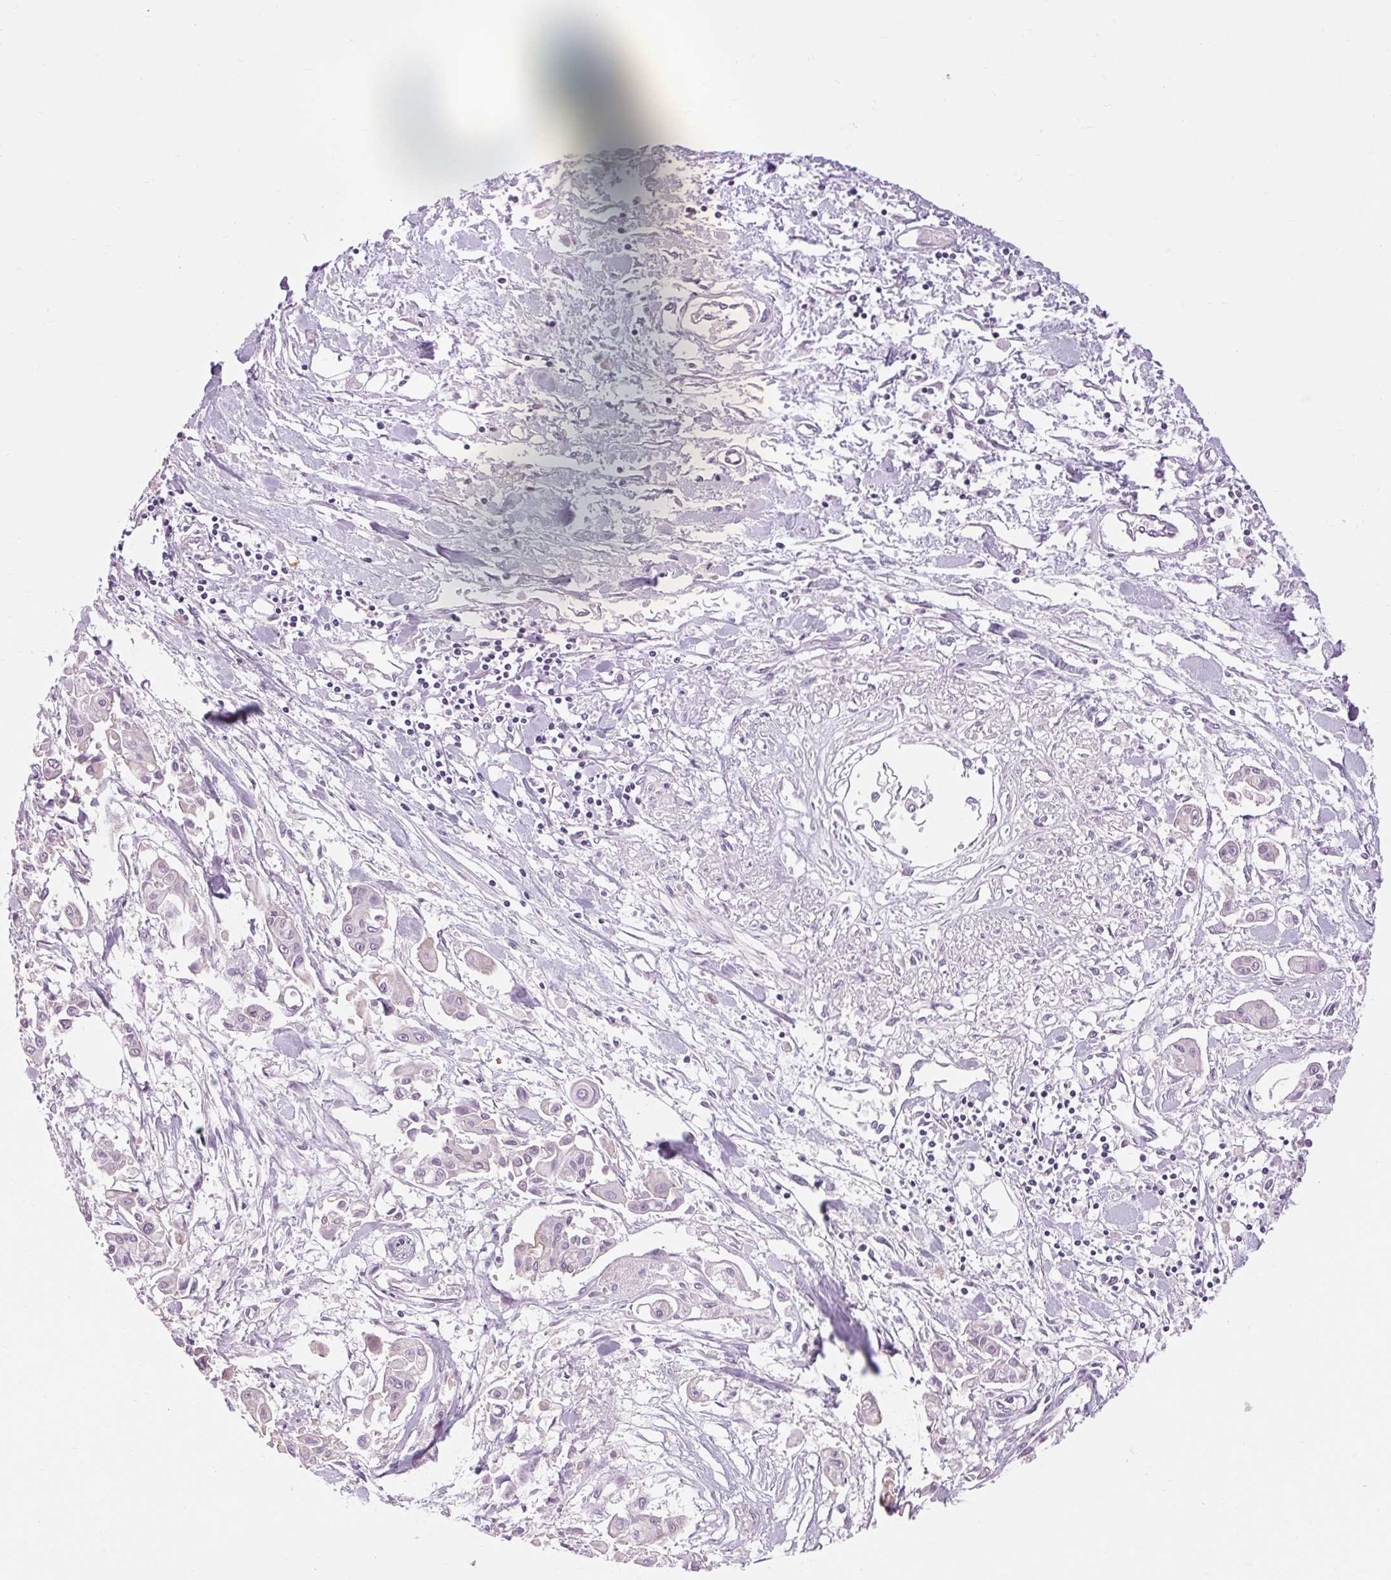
{"staining": {"intensity": "negative", "quantity": "none", "location": "none"}, "tissue": "pancreatic cancer", "cell_type": "Tumor cells", "image_type": "cancer", "snomed": [{"axis": "morphology", "description": "Adenocarcinoma, NOS"}, {"axis": "topography", "description": "Pancreas"}], "caption": "High magnification brightfield microscopy of pancreatic cancer stained with DAB (brown) and counterstained with hematoxylin (blue): tumor cells show no significant expression.", "gene": "TM6SF1", "patient": {"sex": "male", "age": 61}}